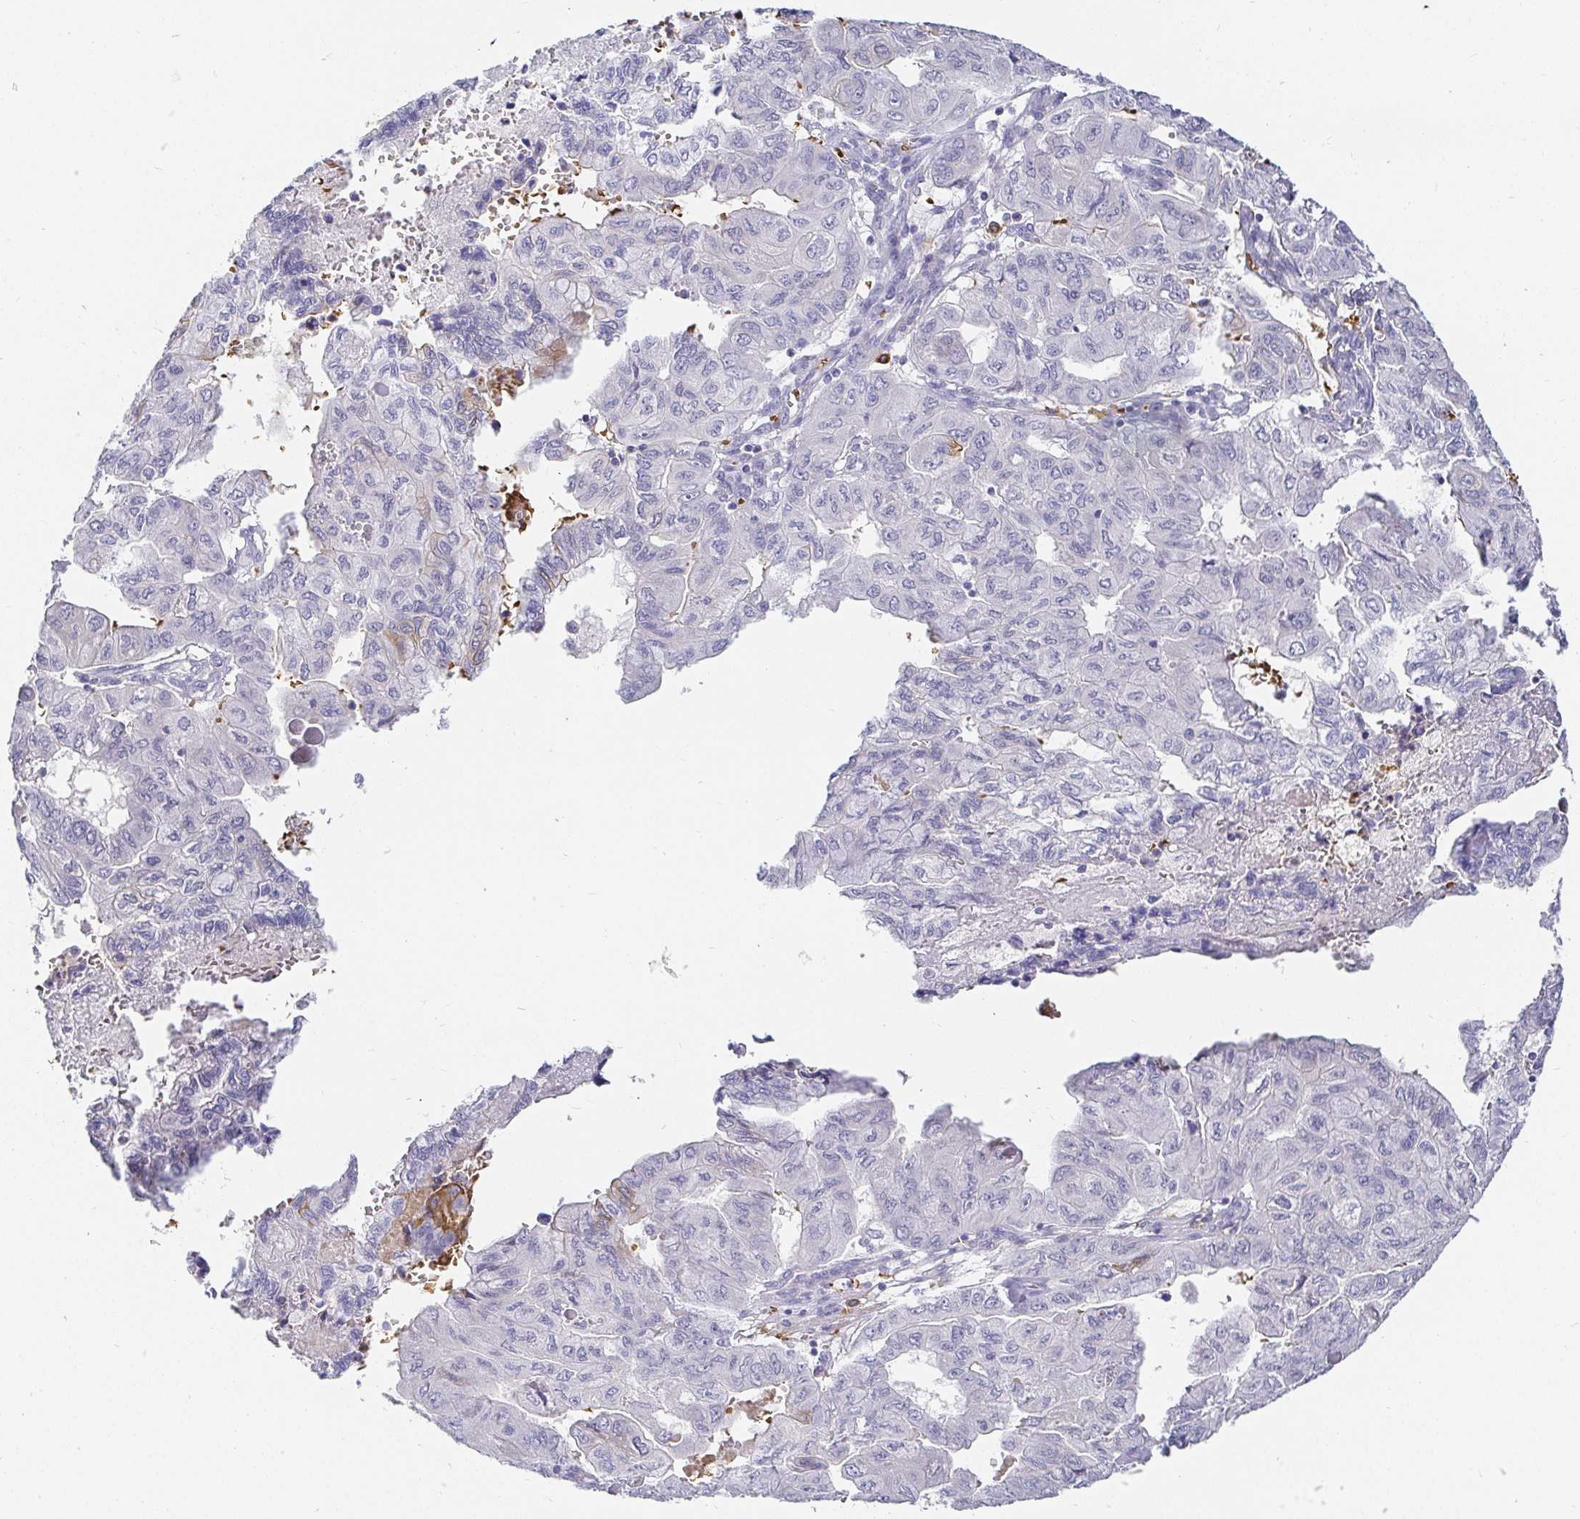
{"staining": {"intensity": "negative", "quantity": "none", "location": "none"}, "tissue": "pancreatic cancer", "cell_type": "Tumor cells", "image_type": "cancer", "snomed": [{"axis": "morphology", "description": "Adenocarcinoma, NOS"}, {"axis": "topography", "description": "Pancreas"}], "caption": "Immunohistochemical staining of human pancreatic cancer reveals no significant expression in tumor cells. Nuclei are stained in blue.", "gene": "FGF21", "patient": {"sex": "male", "age": 51}}